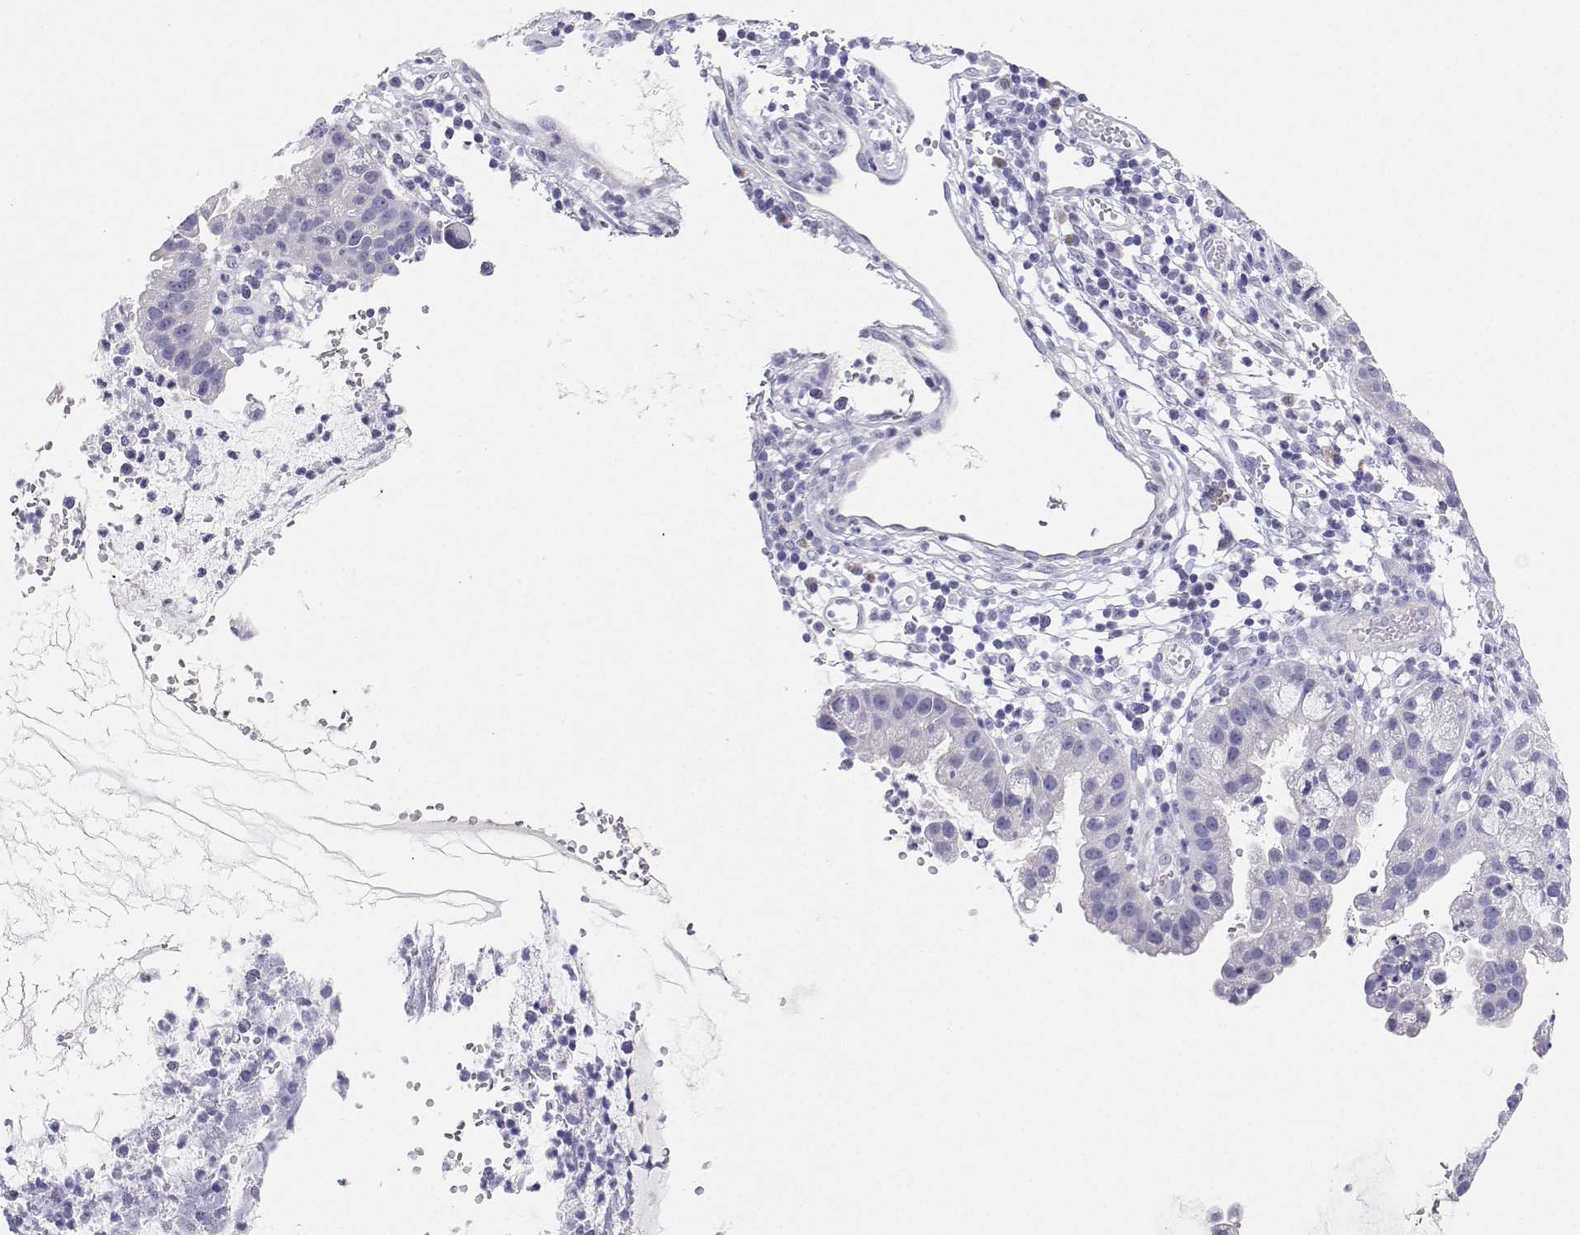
{"staining": {"intensity": "negative", "quantity": "none", "location": "none"}, "tissue": "cervical cancer", "cell_type": "Tumor cells", "image_type": "cancer", "snomed": [{"axis": "morphology", "description": "Adenocarcinoma, NOS"}, {"axis": "topography", "description": "Cervix"}], "caption": "An immunohistochemistry (IHC) image of cervical cancer (adenocarcinoma) is shown. There is no staining in tumor cells of cervical cancer (adenocarcinoma). (DAB immunohistochemistry, high magnification).", "gene": "BHMT", "patient": {"sex": "female", "age": 34}}